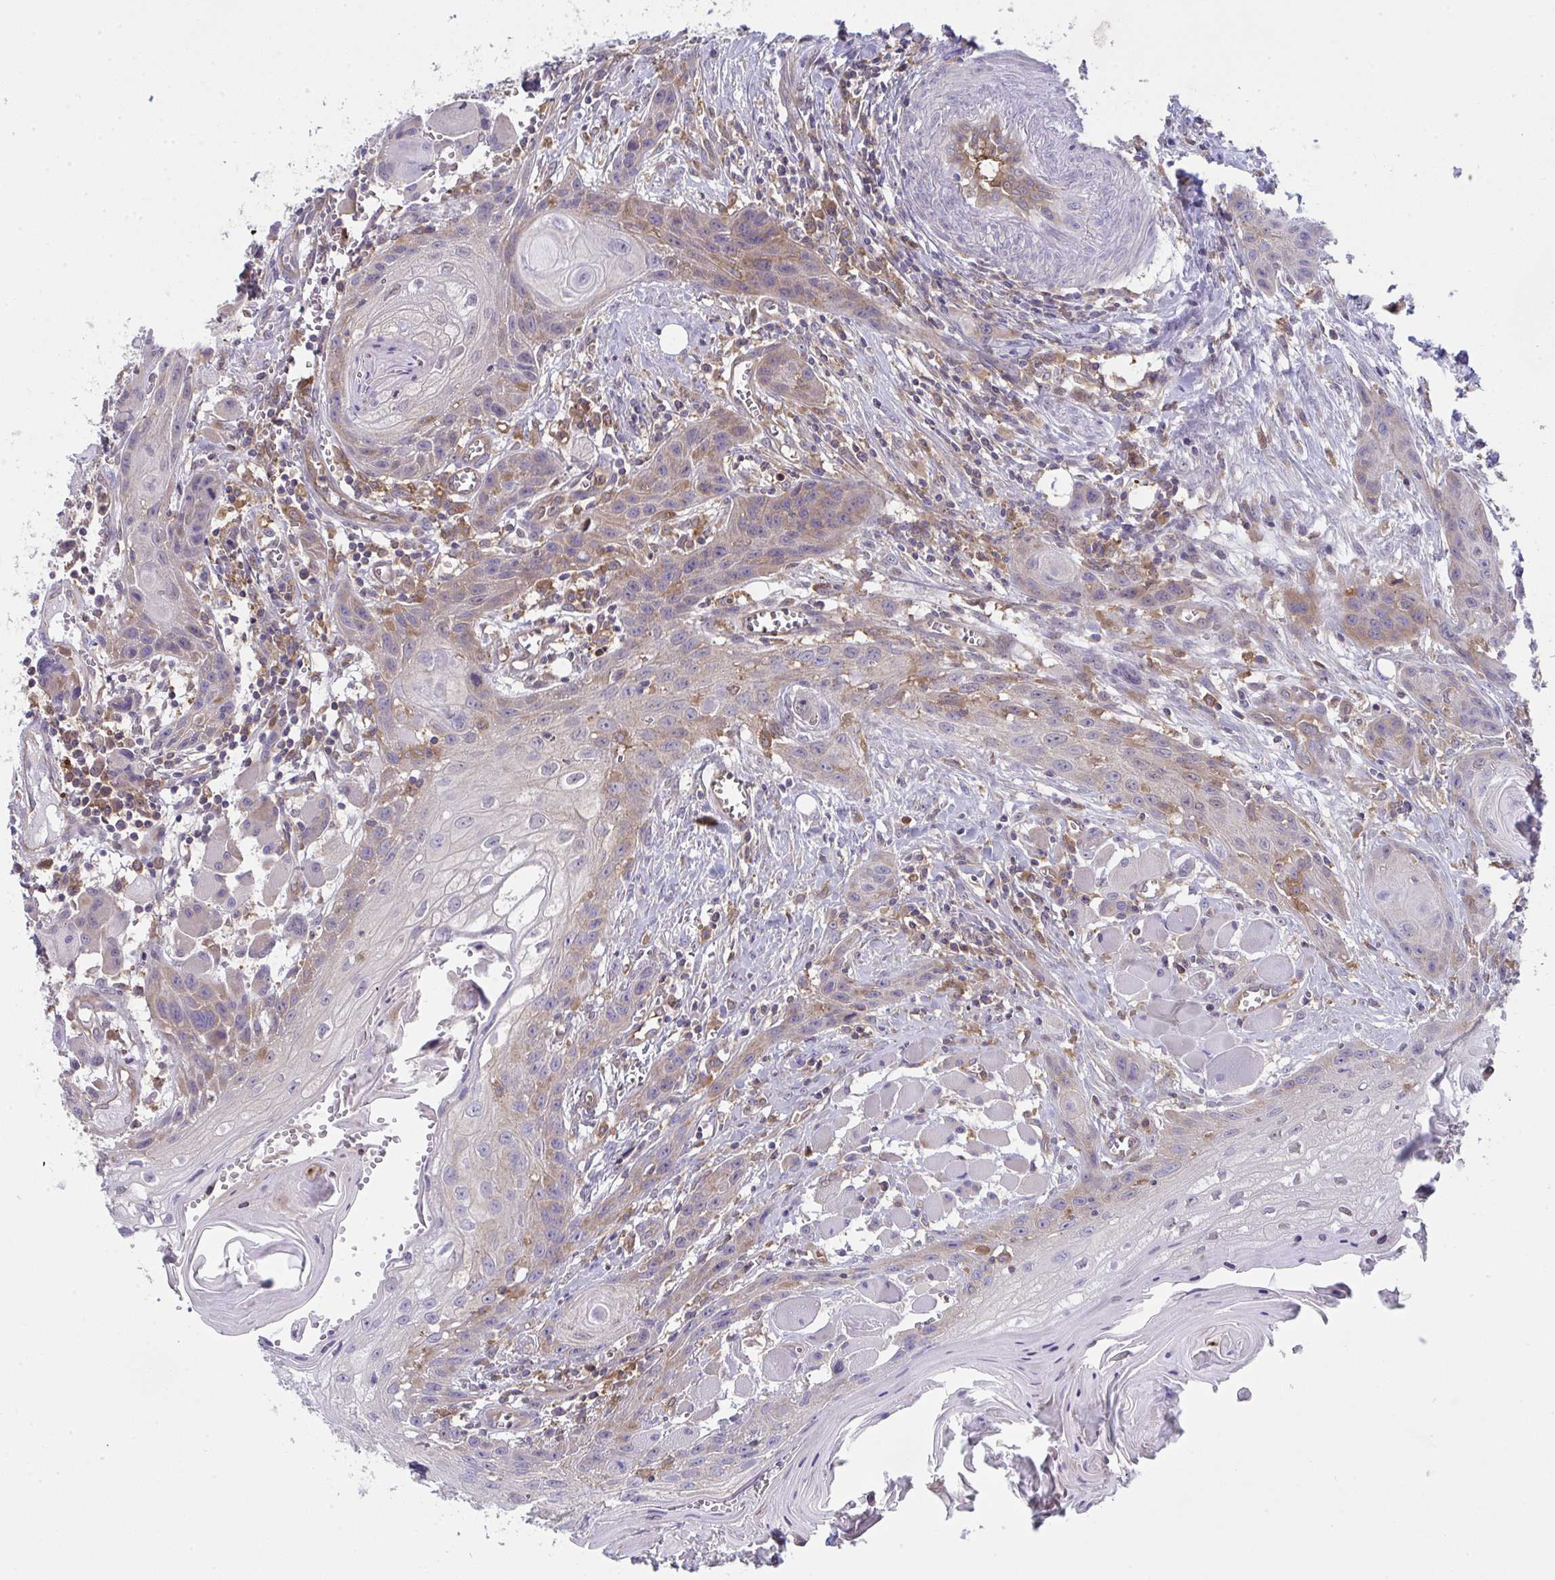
{"staining": {"intensity": "moderate", "quantity": "25%-75%", "location": "cytoplasmic/membranous"}, "tissue": "head and neck cancer", "cell_type": "Tumor cells", "image_type": "cancer", "snomed": [{"axis": "morphology", "description": "Squamous cell carcinoma, NOS"}, {"axis": "topography", "description": "Oral tissue"}, {"axis": "topography", "description": "Head-Neck"}], "caption": "The photomicrograph shows a brown stain indicating the presence of a protein in the cytoplasmic/membranous of tumor cells in squamous cell carcinoma (head and neck). (IHC, brightfield microscopy, high magnification).", "gene": "ALDH16A1", "patient": {"sex": "male", "age": 58}}